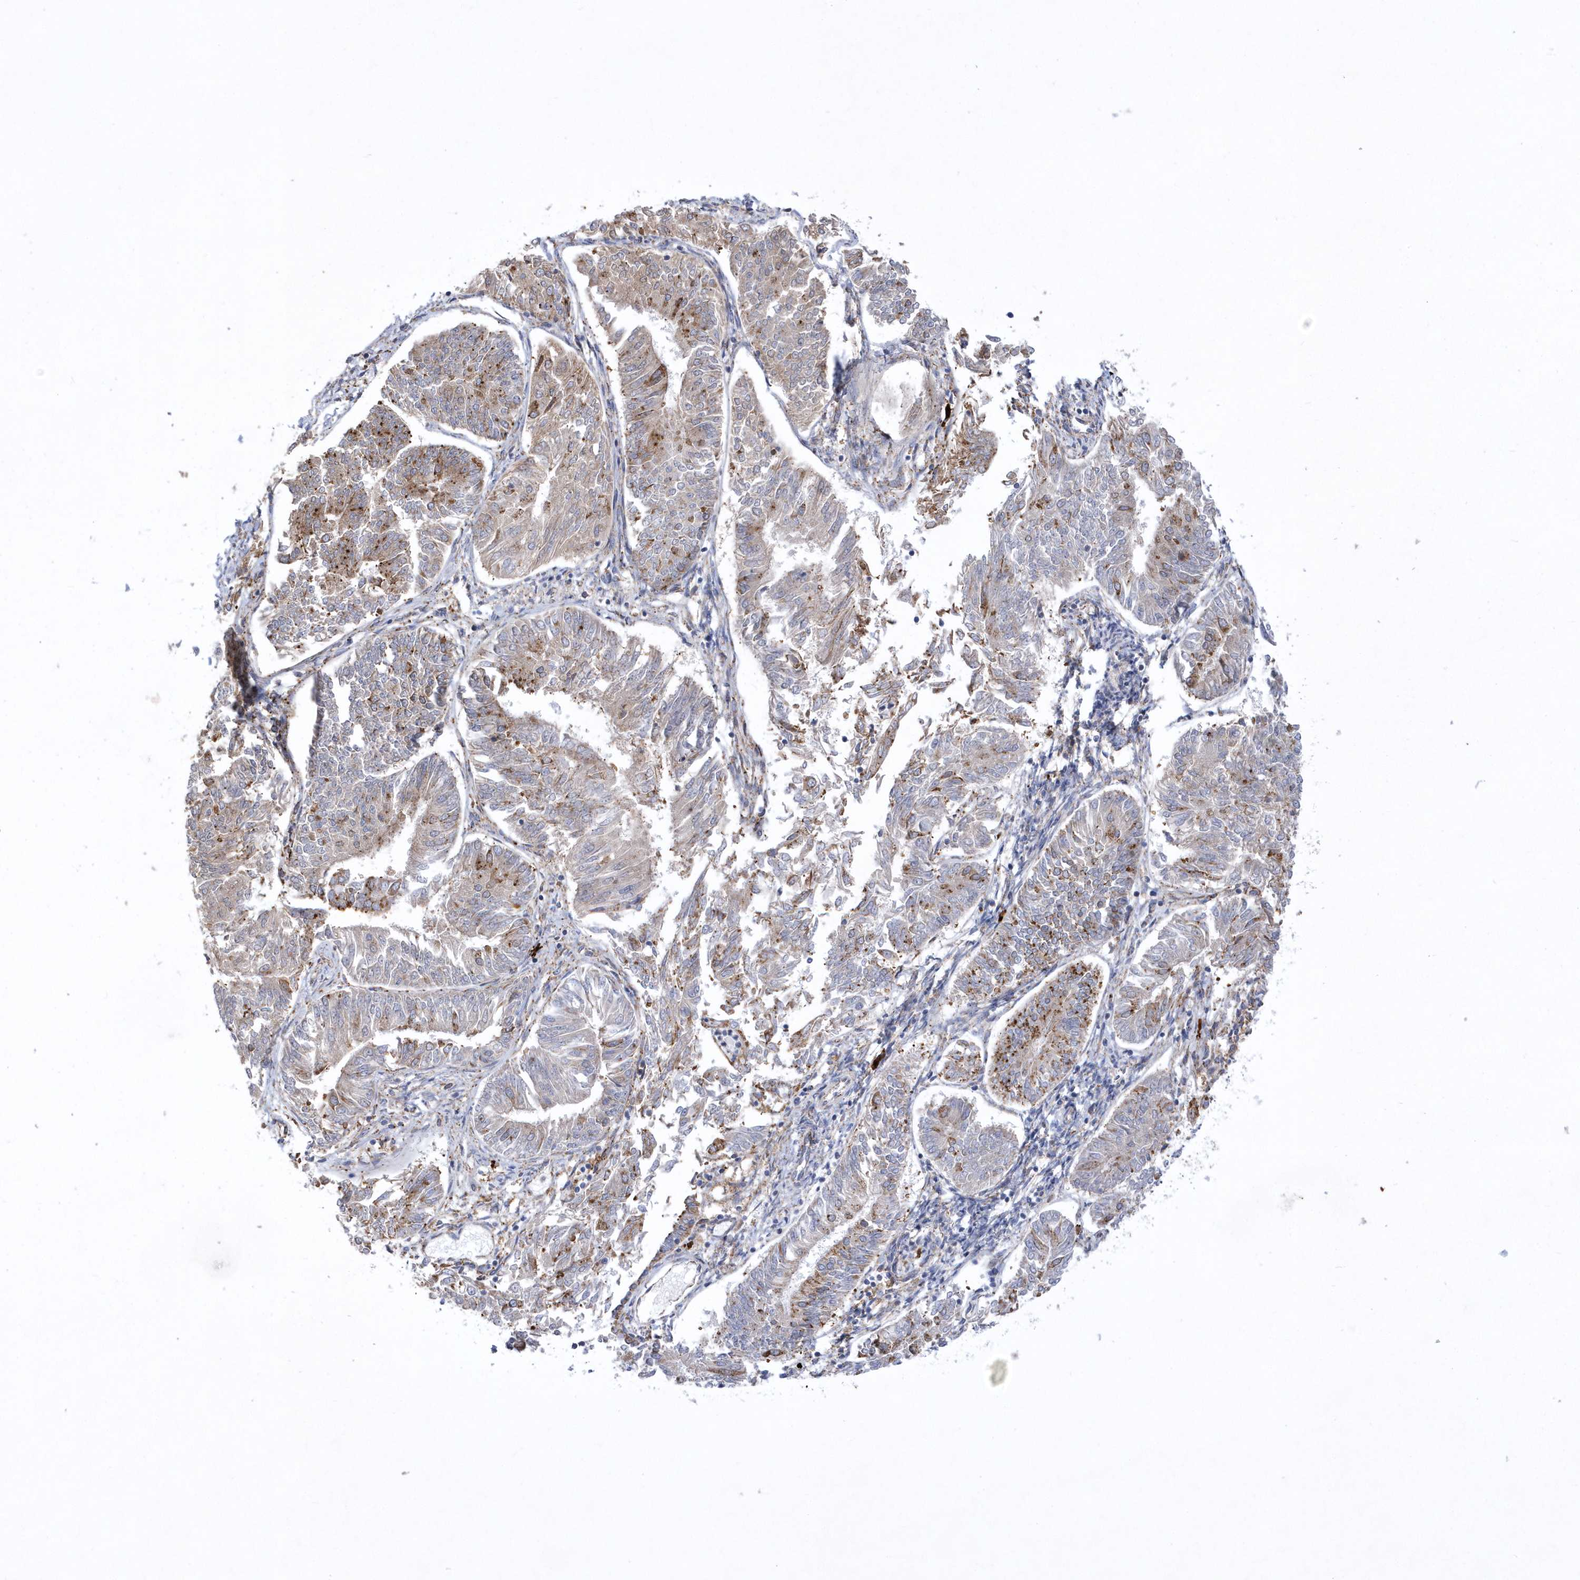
{"staining": {"intensity": "moderate", "quantity": "25%-75%", "location": "cytoplasmic/membranous"}, "tissue": "endometrial cancer", "cell_type": "Tumor cells", "image_type": "cancer", "snomed": [{"axis": "morphology", "description": "Adenocarcinoma, NOS"}, {"axis": "topography", "description": "Endometrium"}], "caption": "Endometrial adenocarcinoma tissue displays moderate cytoplasmic/membranous staining in about 25%-75% of tumor cells", "gene": "MED31", "patient": {"sex": "female", "age": 58}}